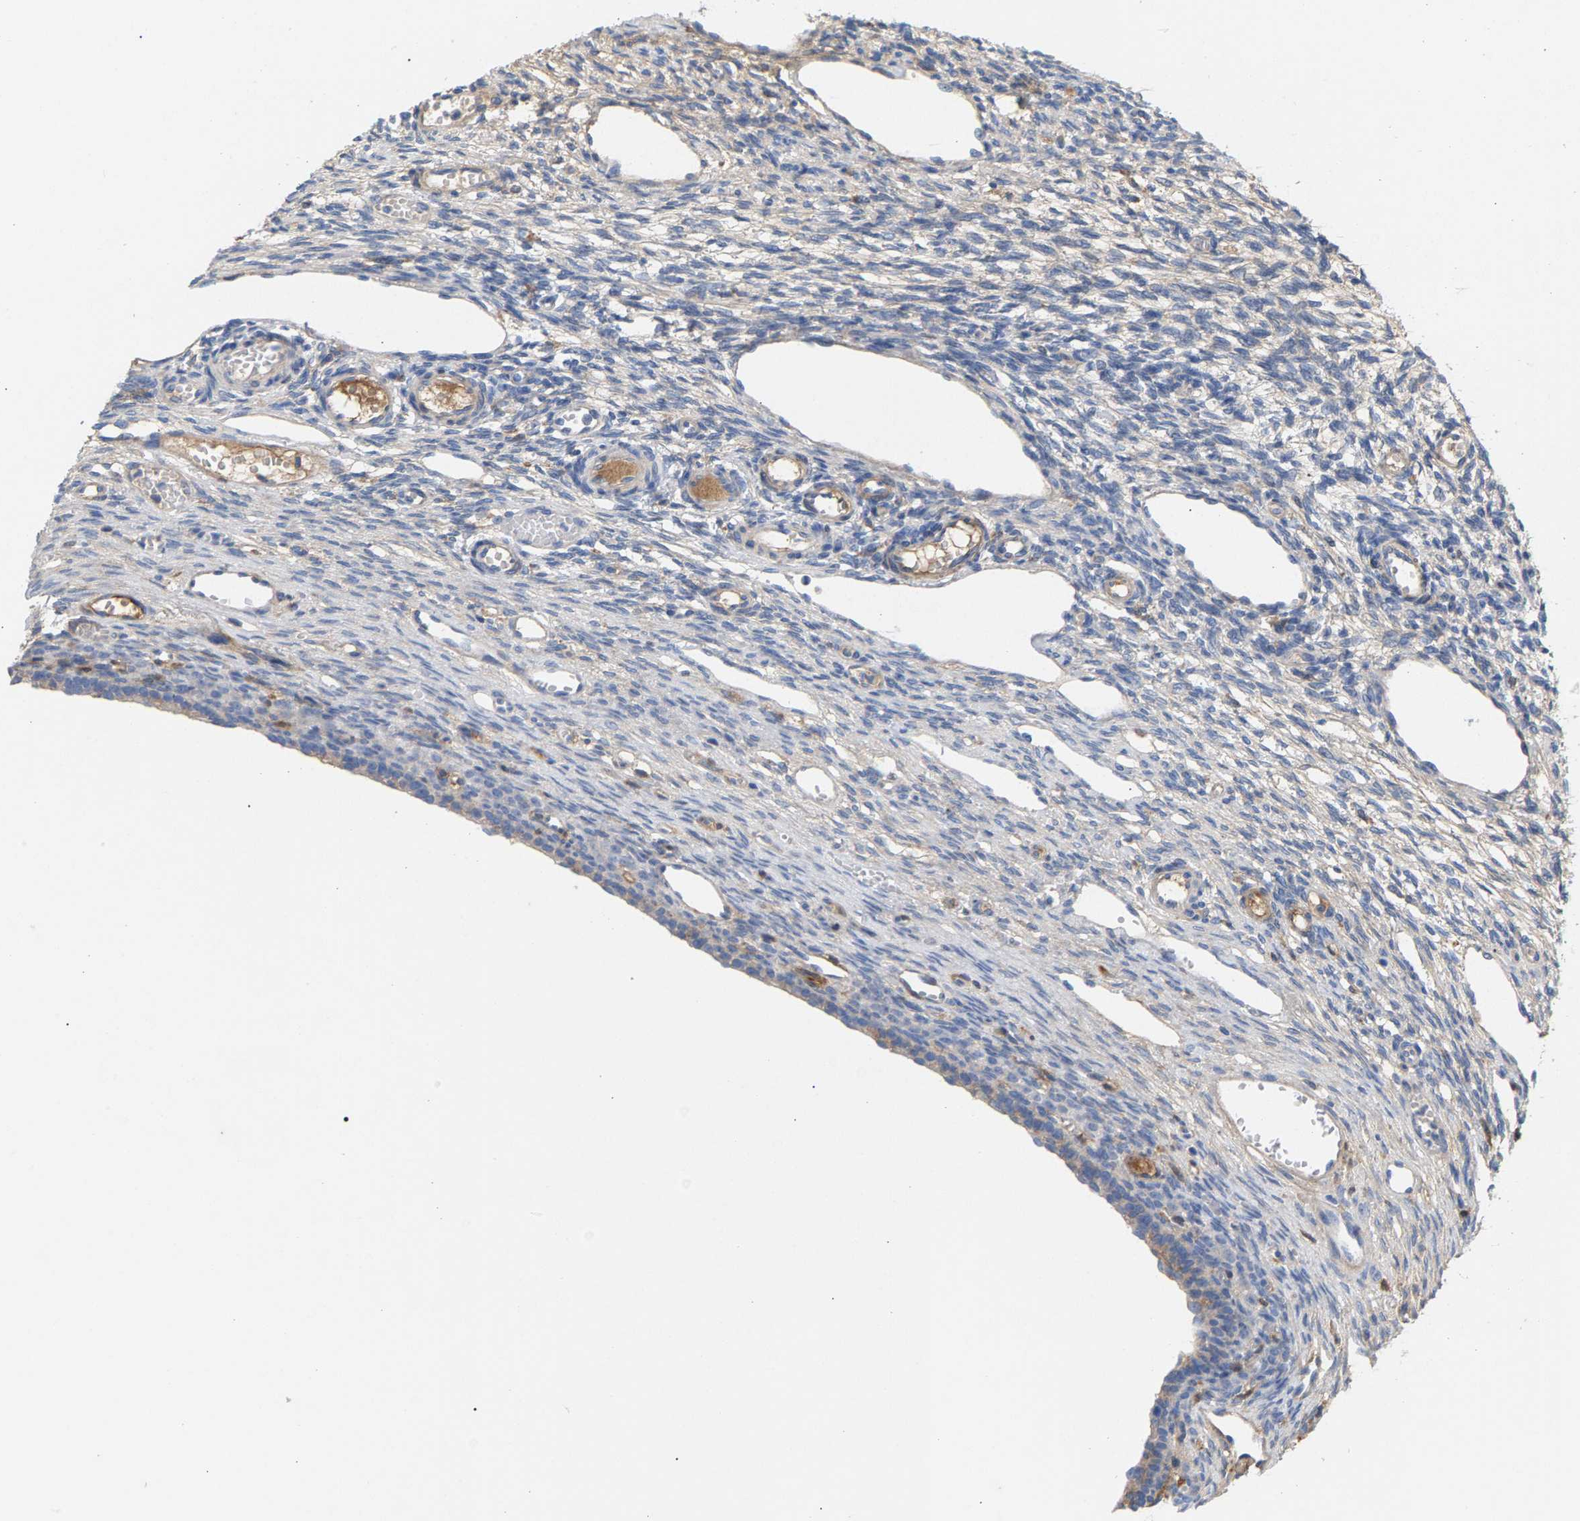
{"staining": {"intensity": "negative", "quantity": "none", "location": "none"}, "tissue": "ovary", "cell_type": "Ovarian stroma cells", "image_type": "normal", "snomed": [{"axis": "morphology", "description": "Normal tissue, NOS"}, {"axis": "topography", "description": "Ovary"}], "caption": "The immunohistochemistry (IHC) image has no significant staining in ovarian stroma cells of ovary.", "gene": "APOH", "patient": {"sex": "female", "age": 33}}